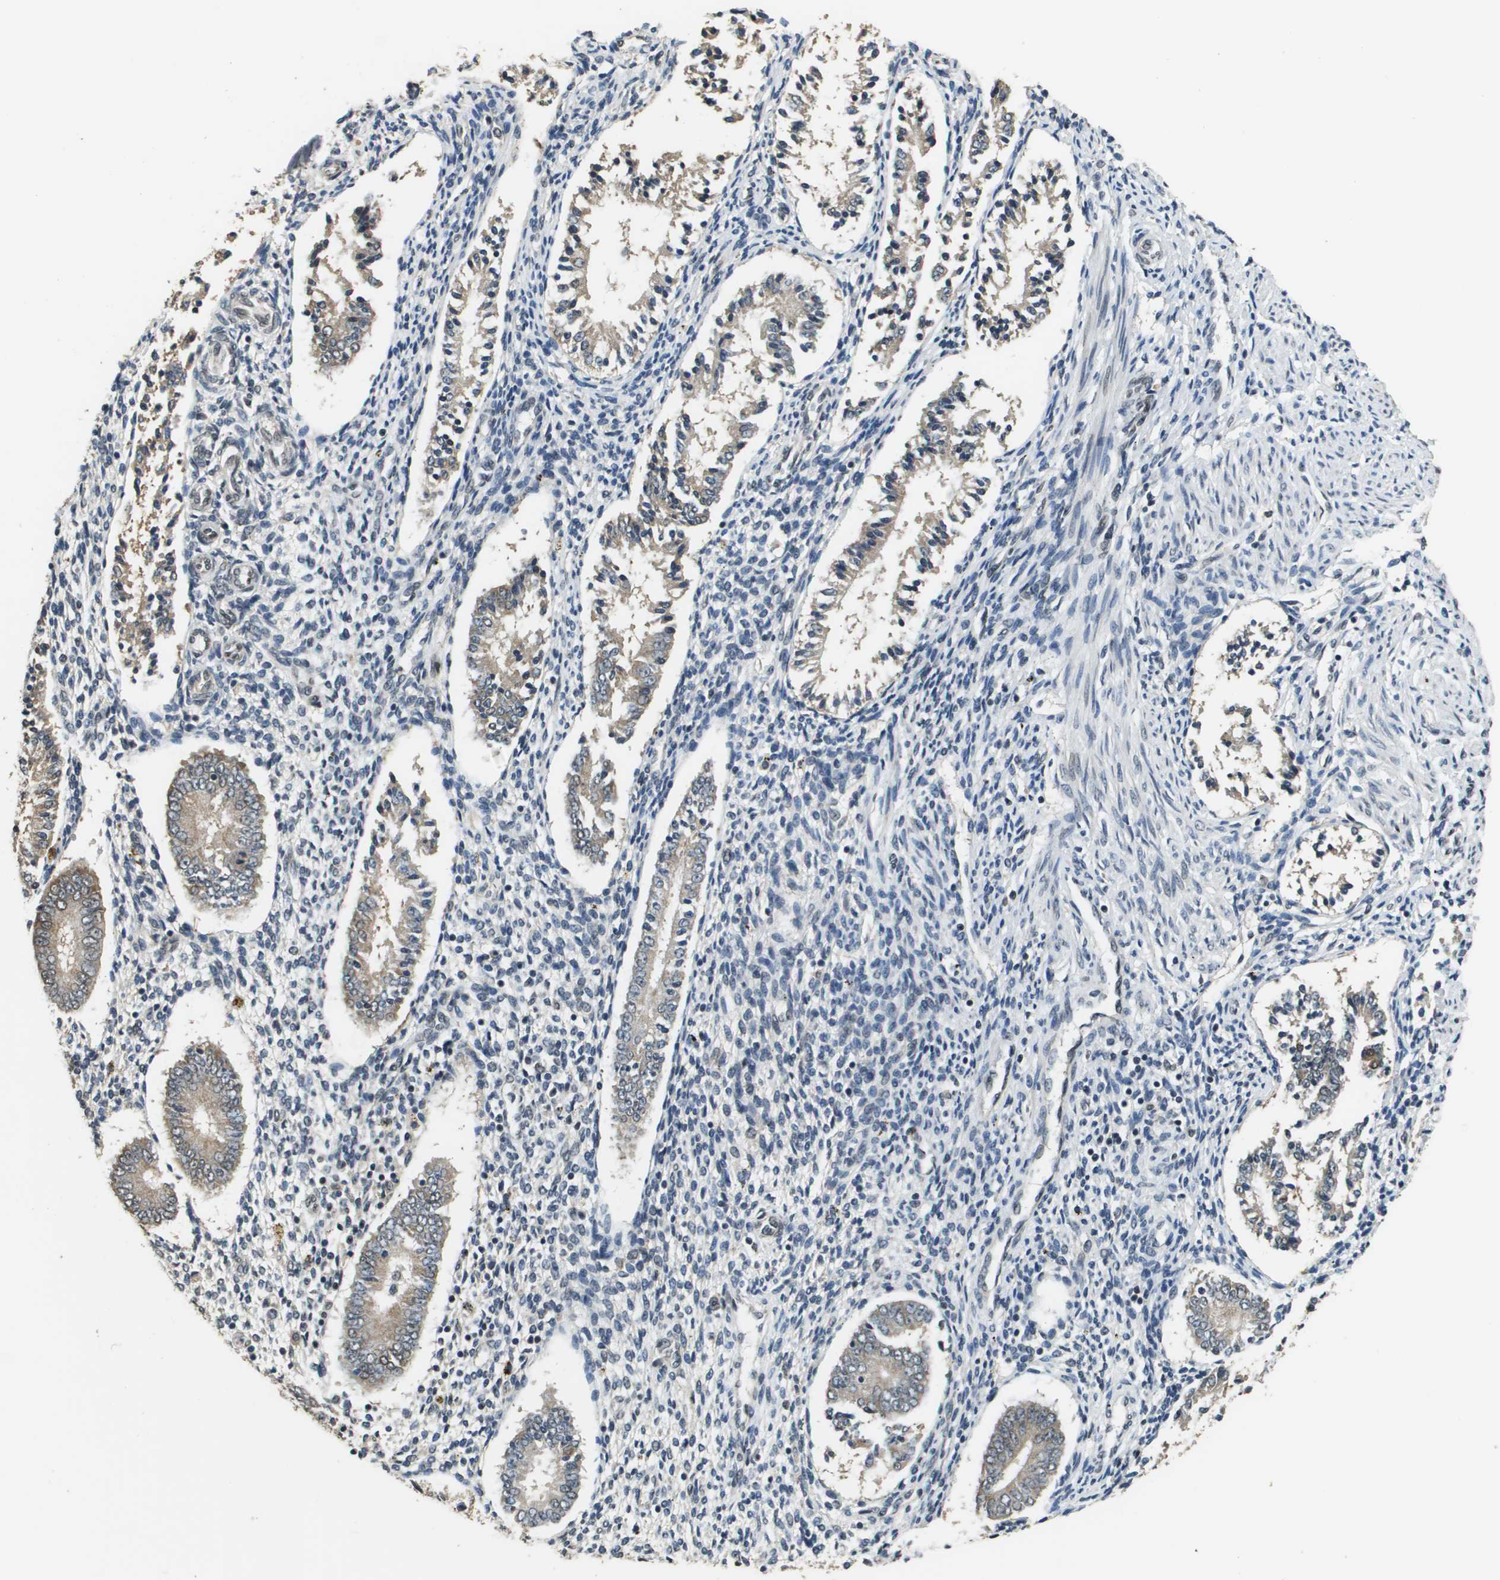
{"staining": {"intensity": "moderate", "quantity": "<25%", "location": "nuclear"}, "tissue": "endometrium", "cell_type": "Cells in endometrial stroma", "image_type": "normal", "snomed": [{"axis": "morphology", "description": "Normal tissue, NOS"}, {"axis": "topography", "description": "Endometrium"}], "caption": "The image reveals immunohistochemical staining of benign endometrium. There is moderate nuclear expression is appreciated in about <25% of cells in endometrial stroma.", "gene": "FANCC", "patient": {"sex": "female", "age": 42}}